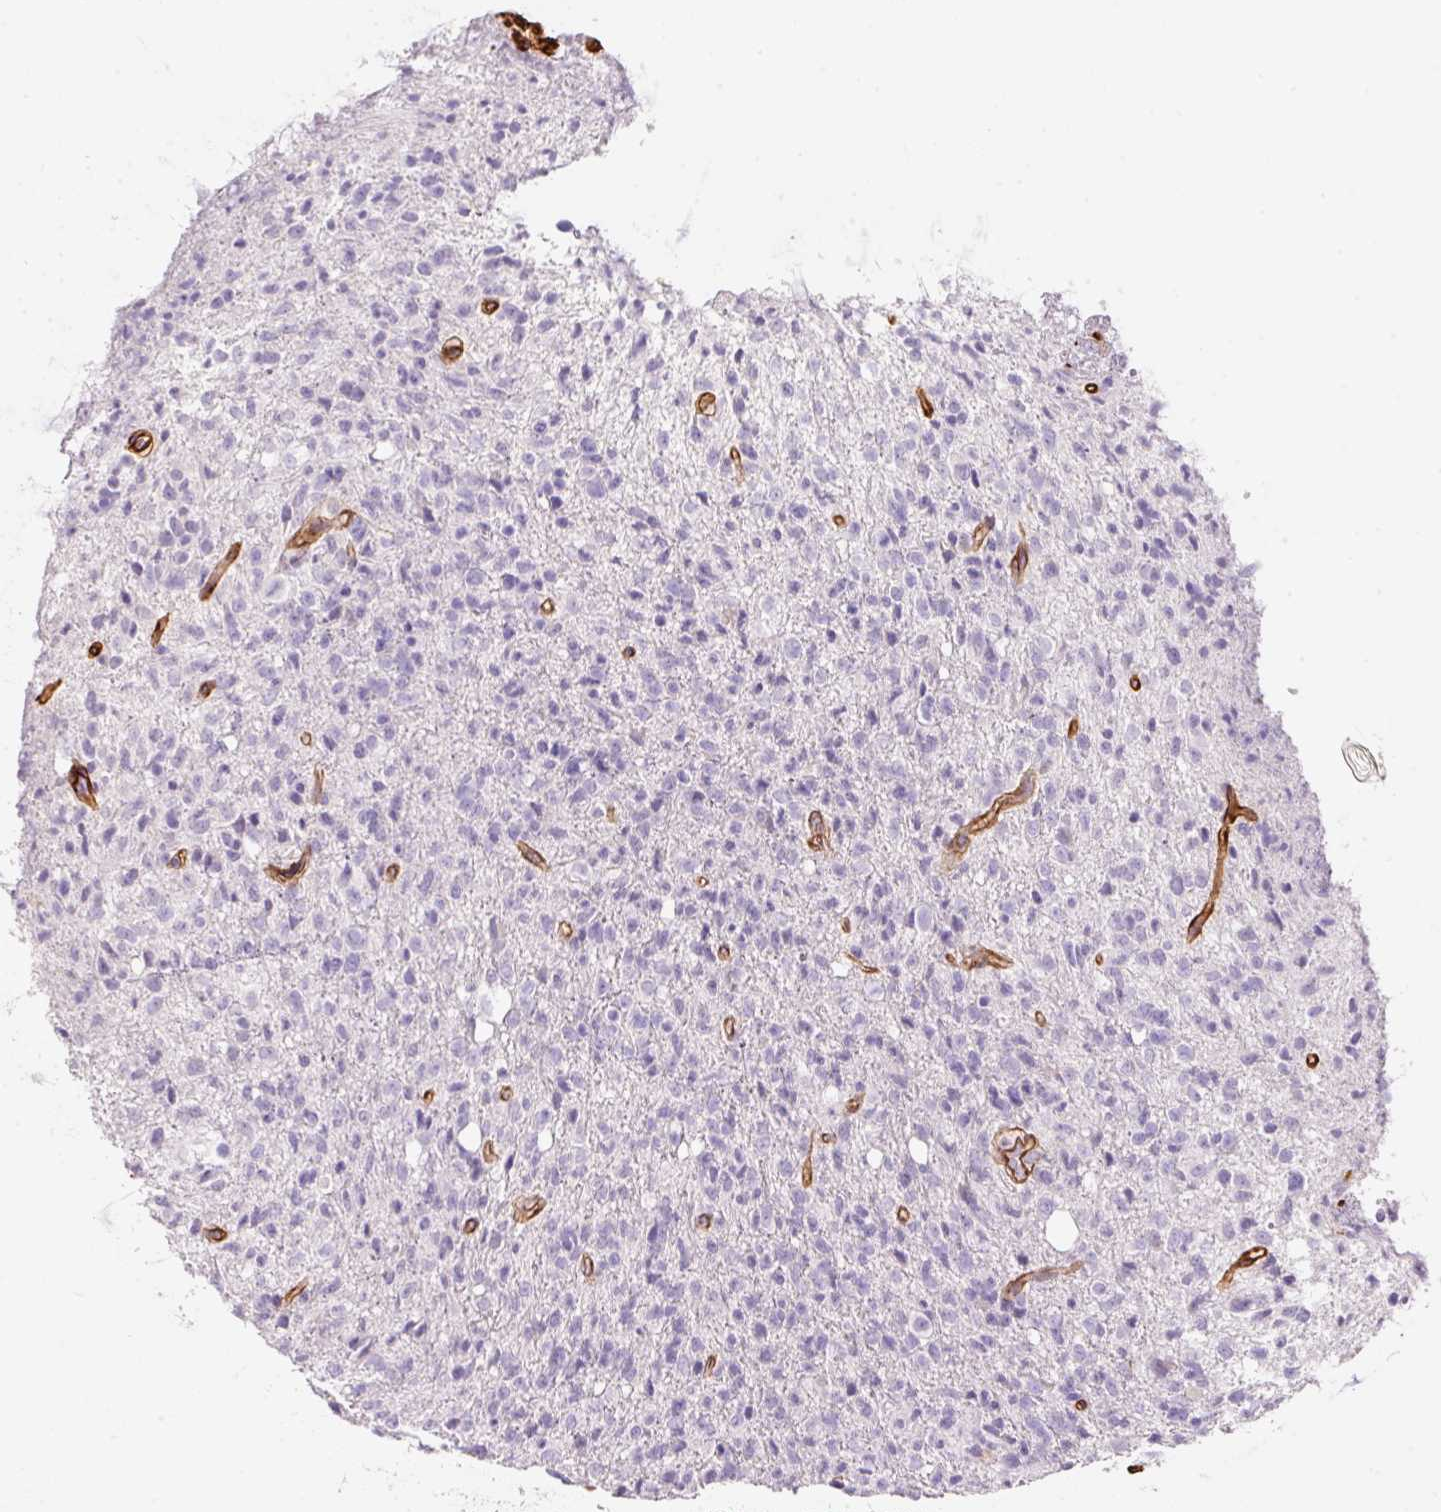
{"staining": {"intensity": "negative", "quantity": "none", "location": "none"}, "tissue": "glioma", "cell_type": "Tumor cells", "image_type": "cancer", "snomed": [{"axis": "morphology", "description": "Glioma, malignant, High grade"}, {"axis": "topography", "description": "Brain"}], "caption": "Immunohistochemical staining of human malignant glioma (high-grade) exhibits no significant expression in tumor cells.", "gene": "LOXL4", "patient": {"sex": "female", "age": 57}}